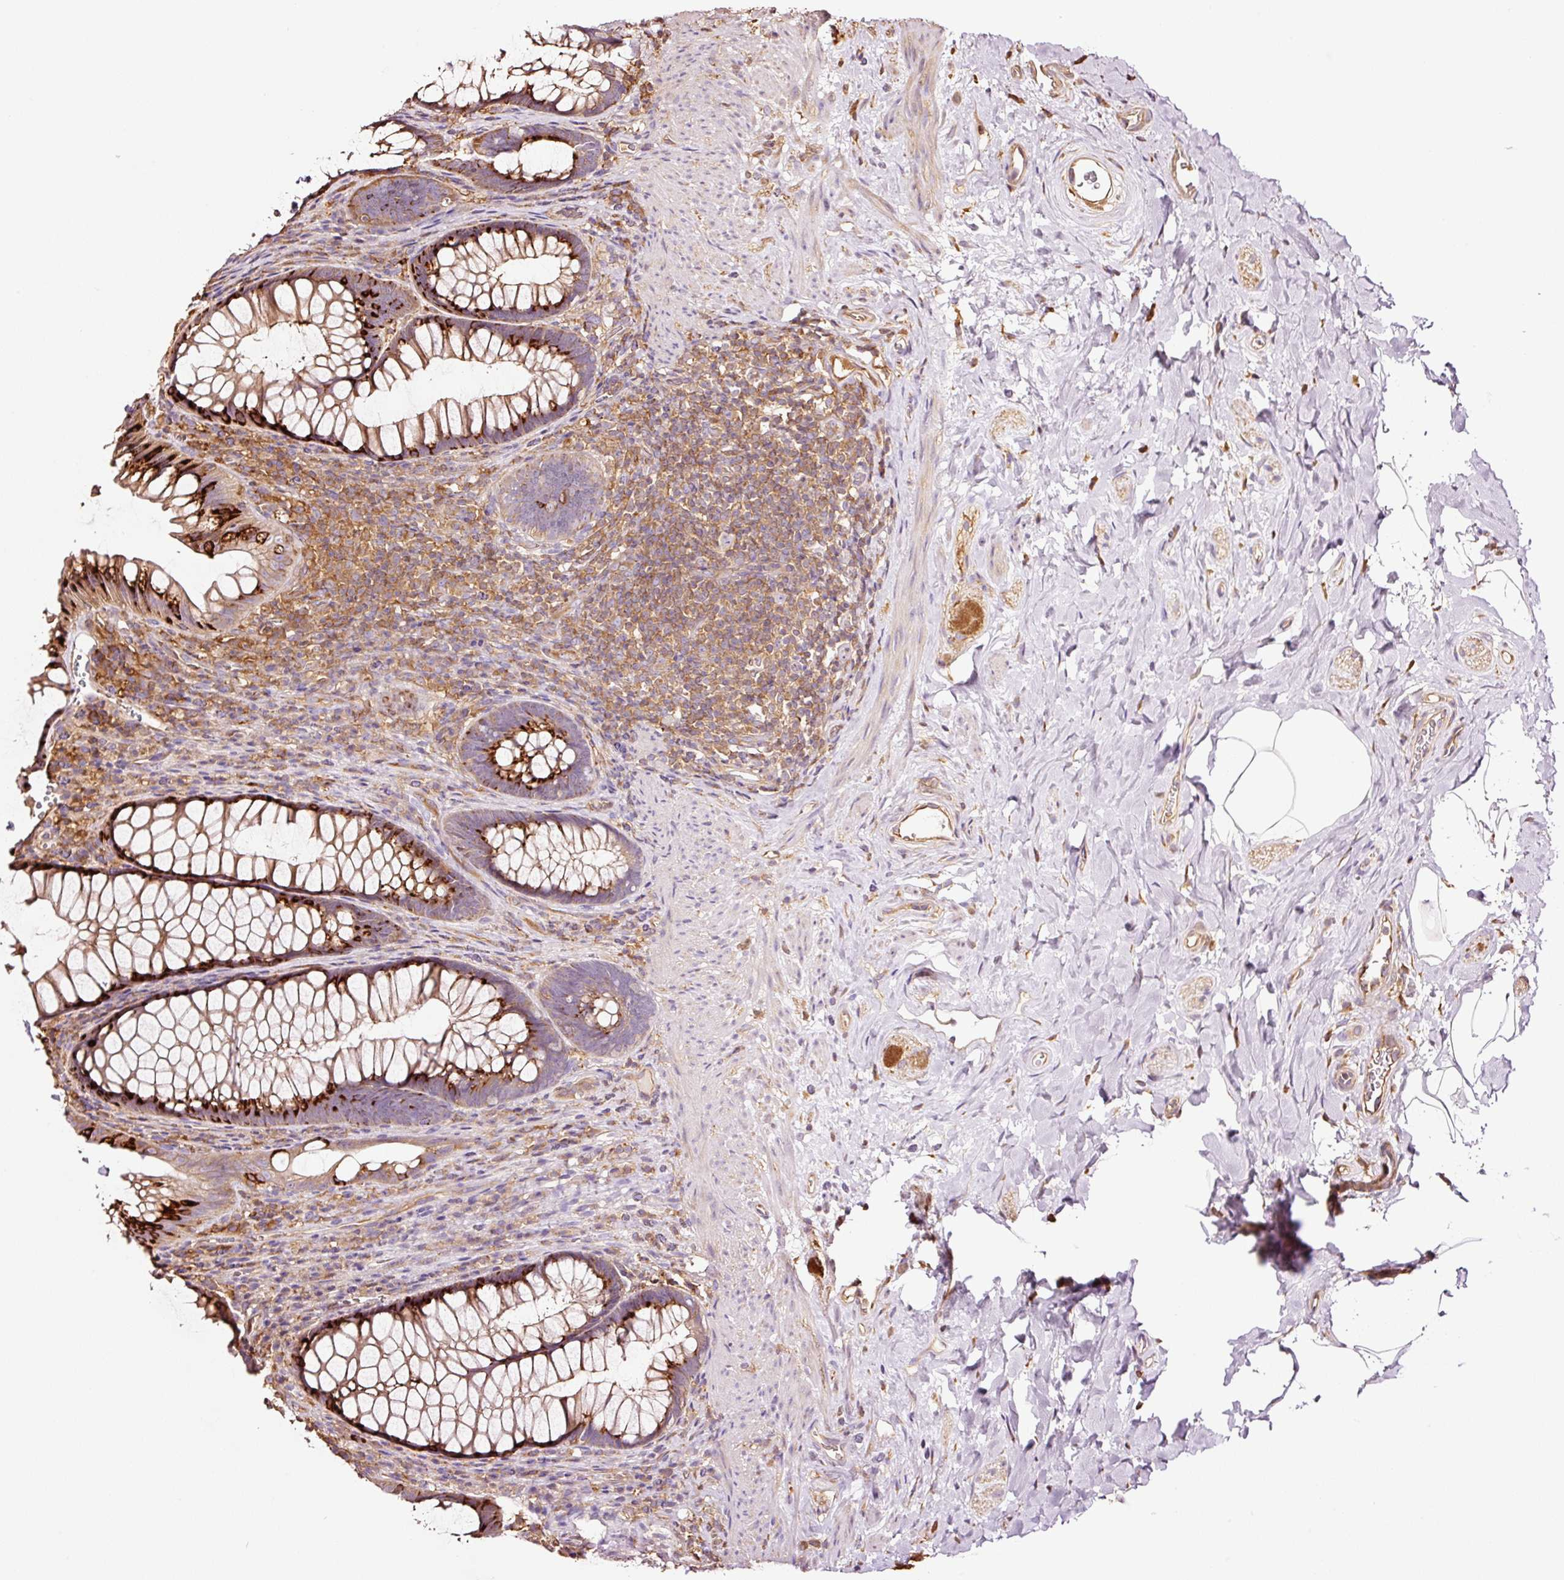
{"staining": {"intensity": "strong", "quantity": "25%-75%", "location": "cytoplasmic/membranous"}, "tissue": "rectum", "cell_type": "Glandular cells", "image_type": "normal", "snomed": [{"axis": "morphology", "description": "Normal tissue, NOS"}, {"axis": "topography", "description": "Rectum"}], "caption": "Rectum stained with DAB (3,3'-diaminobenzidine) immunohistochemistry displays high levels of strong cytoplasmic/membranous staining in about 25%-75% of glandular cells. (DAB (3,3'-diaminobenzidine) IHC, brown staining for protein, blue staining for nuclei).", "gene": "METAP1", "patient": {"sex": "male", "age": 53}}